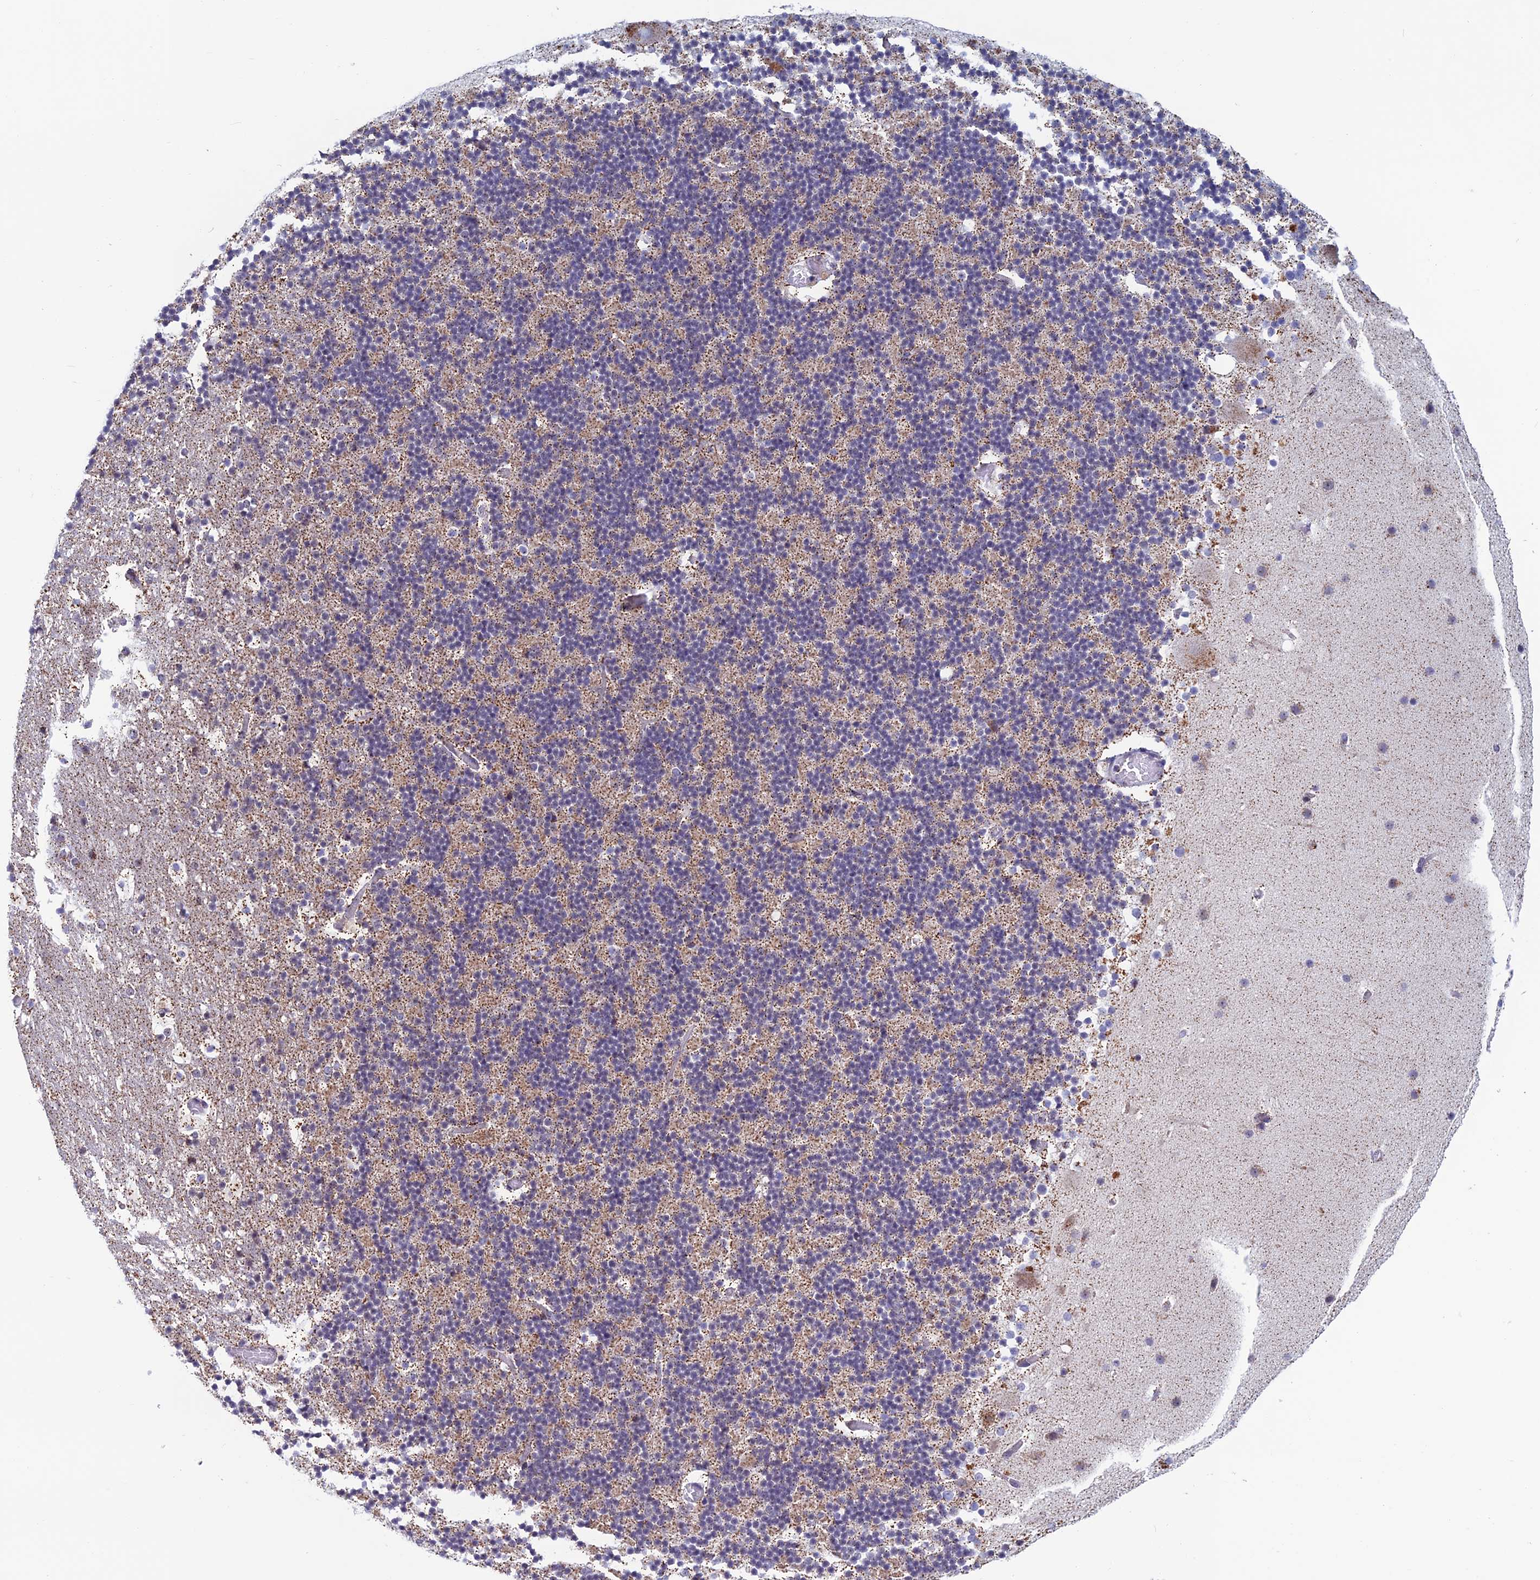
{"staining": {"intensity": "weak", "quantity": "25%-75%", "location": "cytoplasmic/membranous"}, "tissue": "cerebellum", "cell_type": "Cells in granular layer", "image_type": "normal", "snomed": [{"axis": "morphology", "description": "Normal tissue, NOS"}, {"axis": "topography", "description": "Cerebellum"}], "caption": "Normal cerebellum was stained to show a protein in brown. There is low levels of weak cytoplasmic/membranous staining in about 25%-75% of cells in granular layer.", "gene": "ZNG1A", "patient": {"sex": "male", "age": 57}}